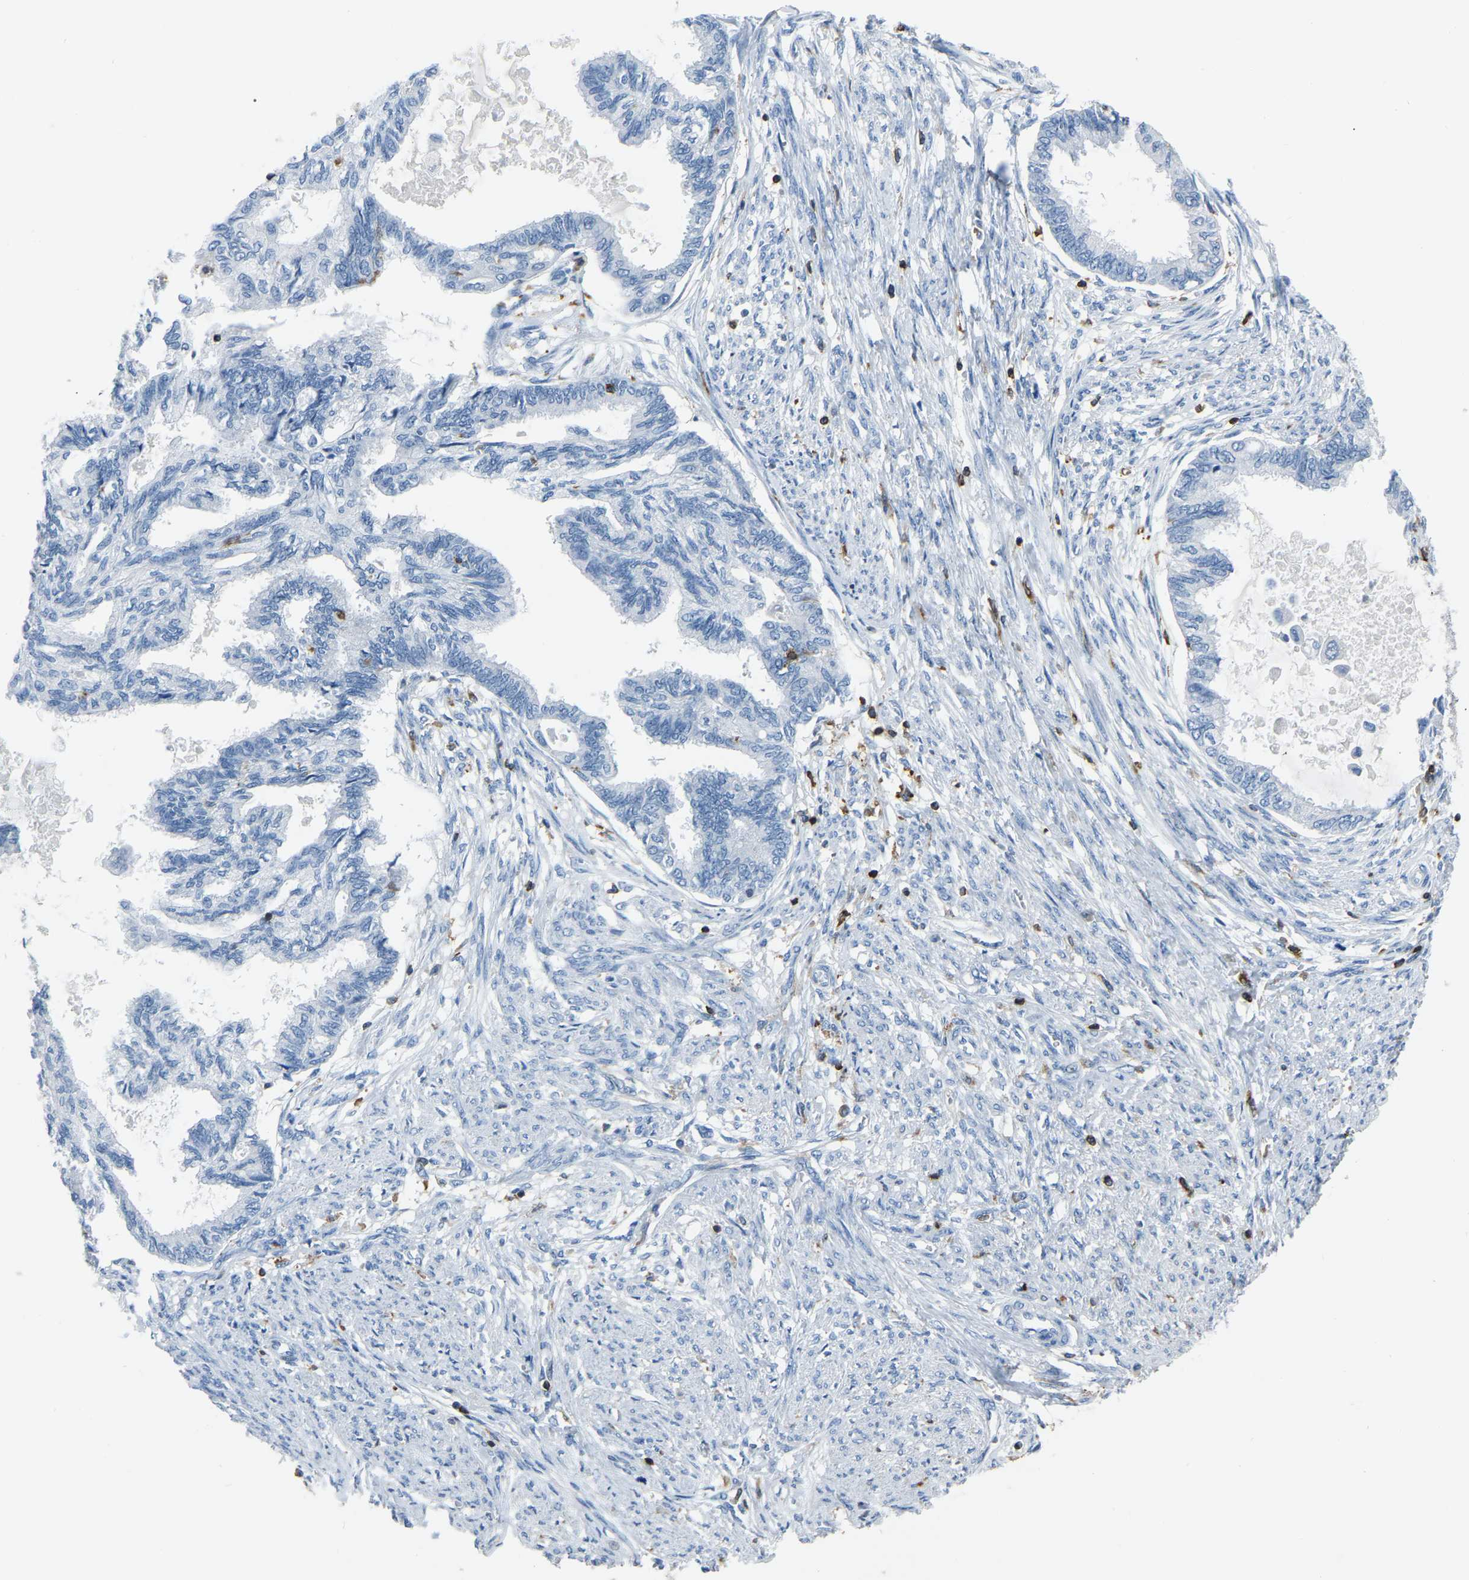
{"staining": {"intensity": "negative", "quantity": "none", "location": "none"}, "tissue": "cervical cancer", "cell_type": "Tumor cells", "image_type": "cancer", "snomed": [{"axis": "morphology", "description": "Normal tissue, NOS"}, {"axis": "morphology", "description": "Adenocarcinoma, NOS"}, {"axis": "topography", "description": "Cervix"}, {"axis": "topography", "description": "Endometrium"}], "caption": "Cervical cancer (adenocarcinoma) was stained to show a protein in brown. There is no significant positivity in tumor cells.", "gene": "ARHGAP45", "patient": {"sex": "female", "age": 86}}